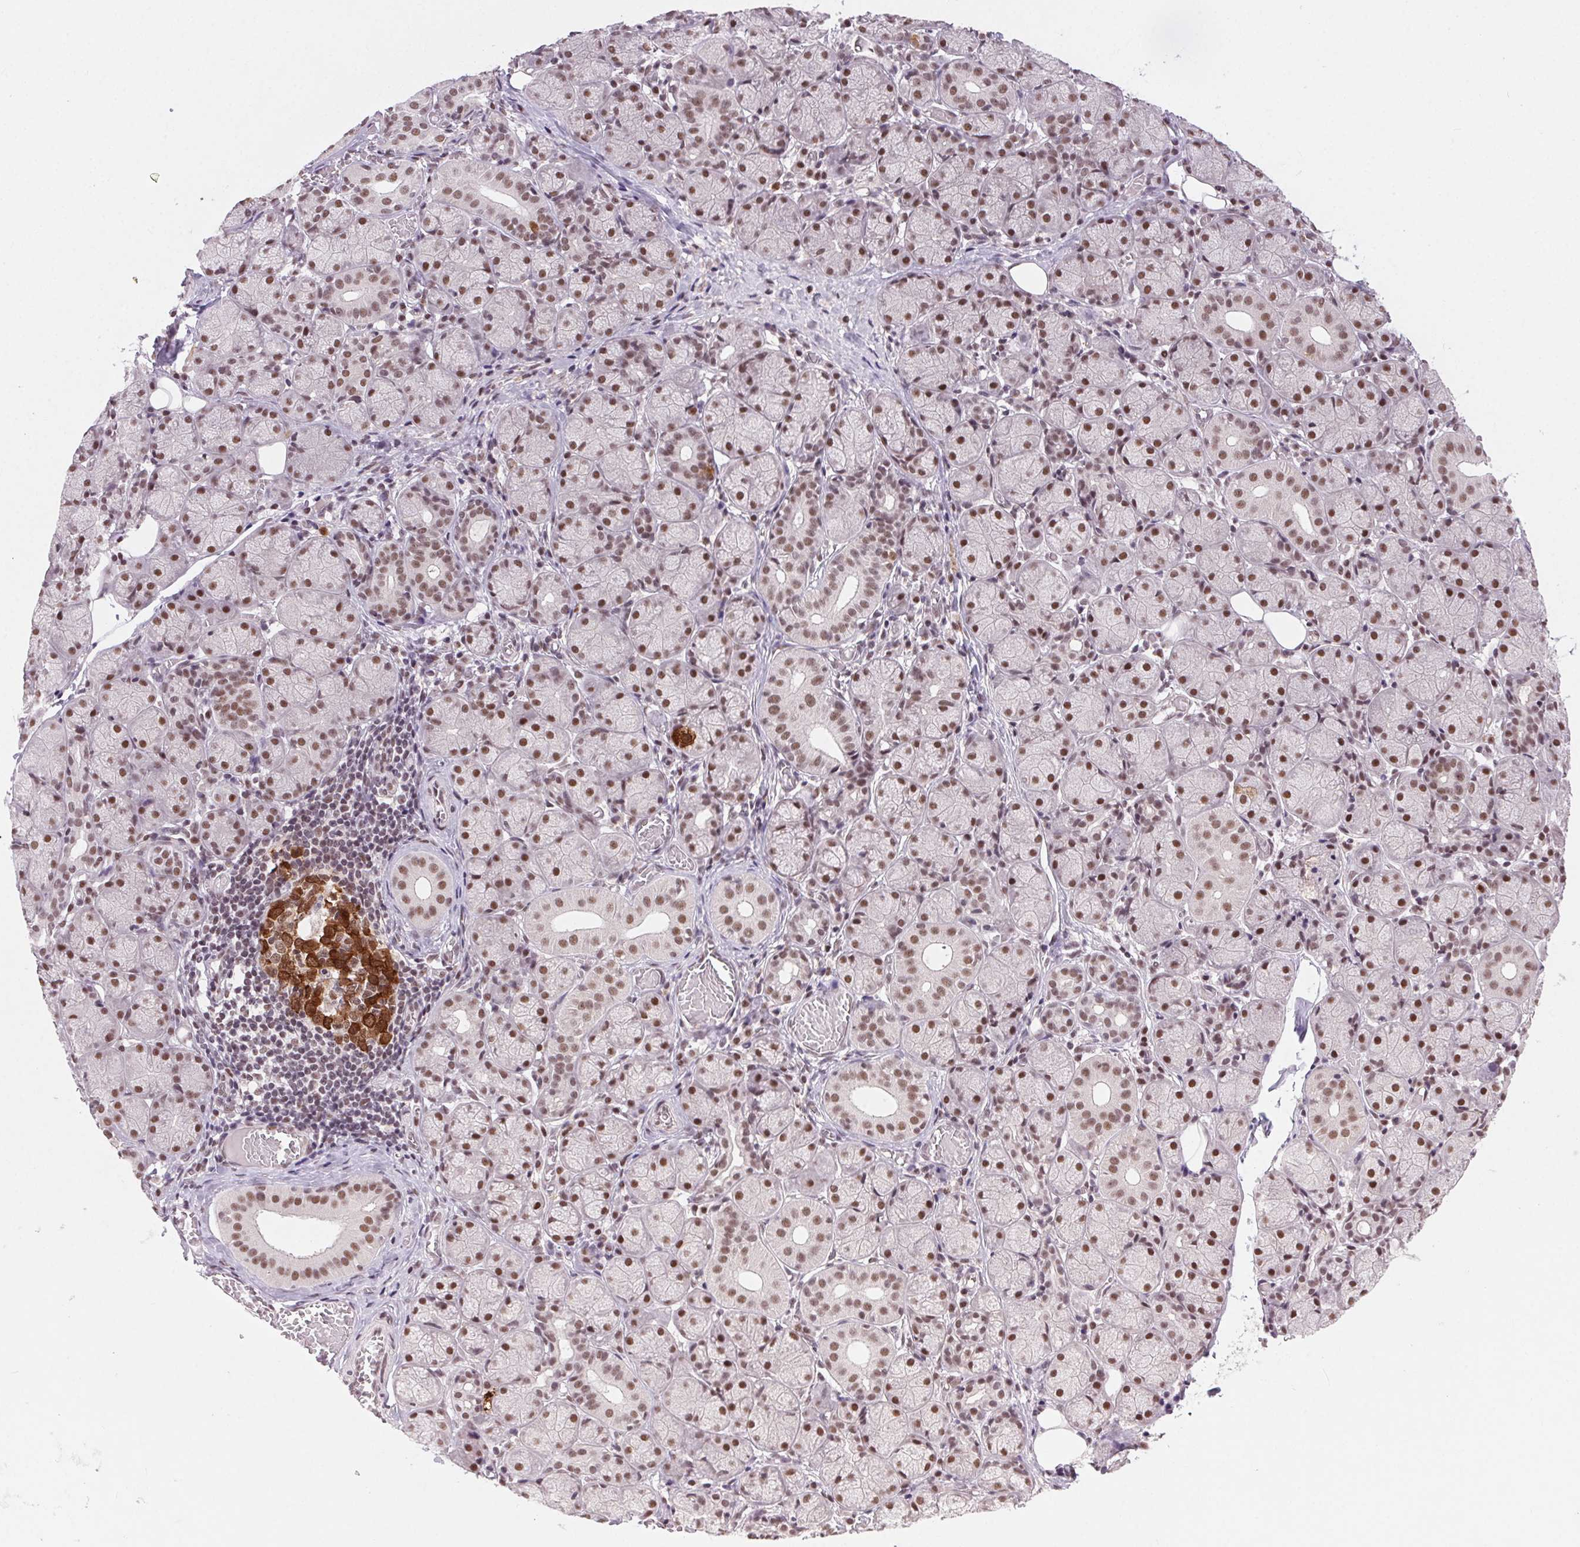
{"staining": {"intensity": "strong", "quantity": "25%-75%", "location": "nuclear"}, "tissue": "salivary gland", "cell_type": "Glandular cells", "image_type": "normal", "snomed": [{"axis": "morphology", "description": "Normal tissue, NOS"}, {"axis": "topography", "description": "Salivary gland"}, {"axis": "topography", "description": "Peripheral nerve tissue"}], "caption": "This is an image of immunohistochemistry (IHC) staining of benign salivary gland, which shows strong expression in the nuclear of glandular cells.", "gene": "CD2BP2", "patient": {"sex": "female", "age": 24}}